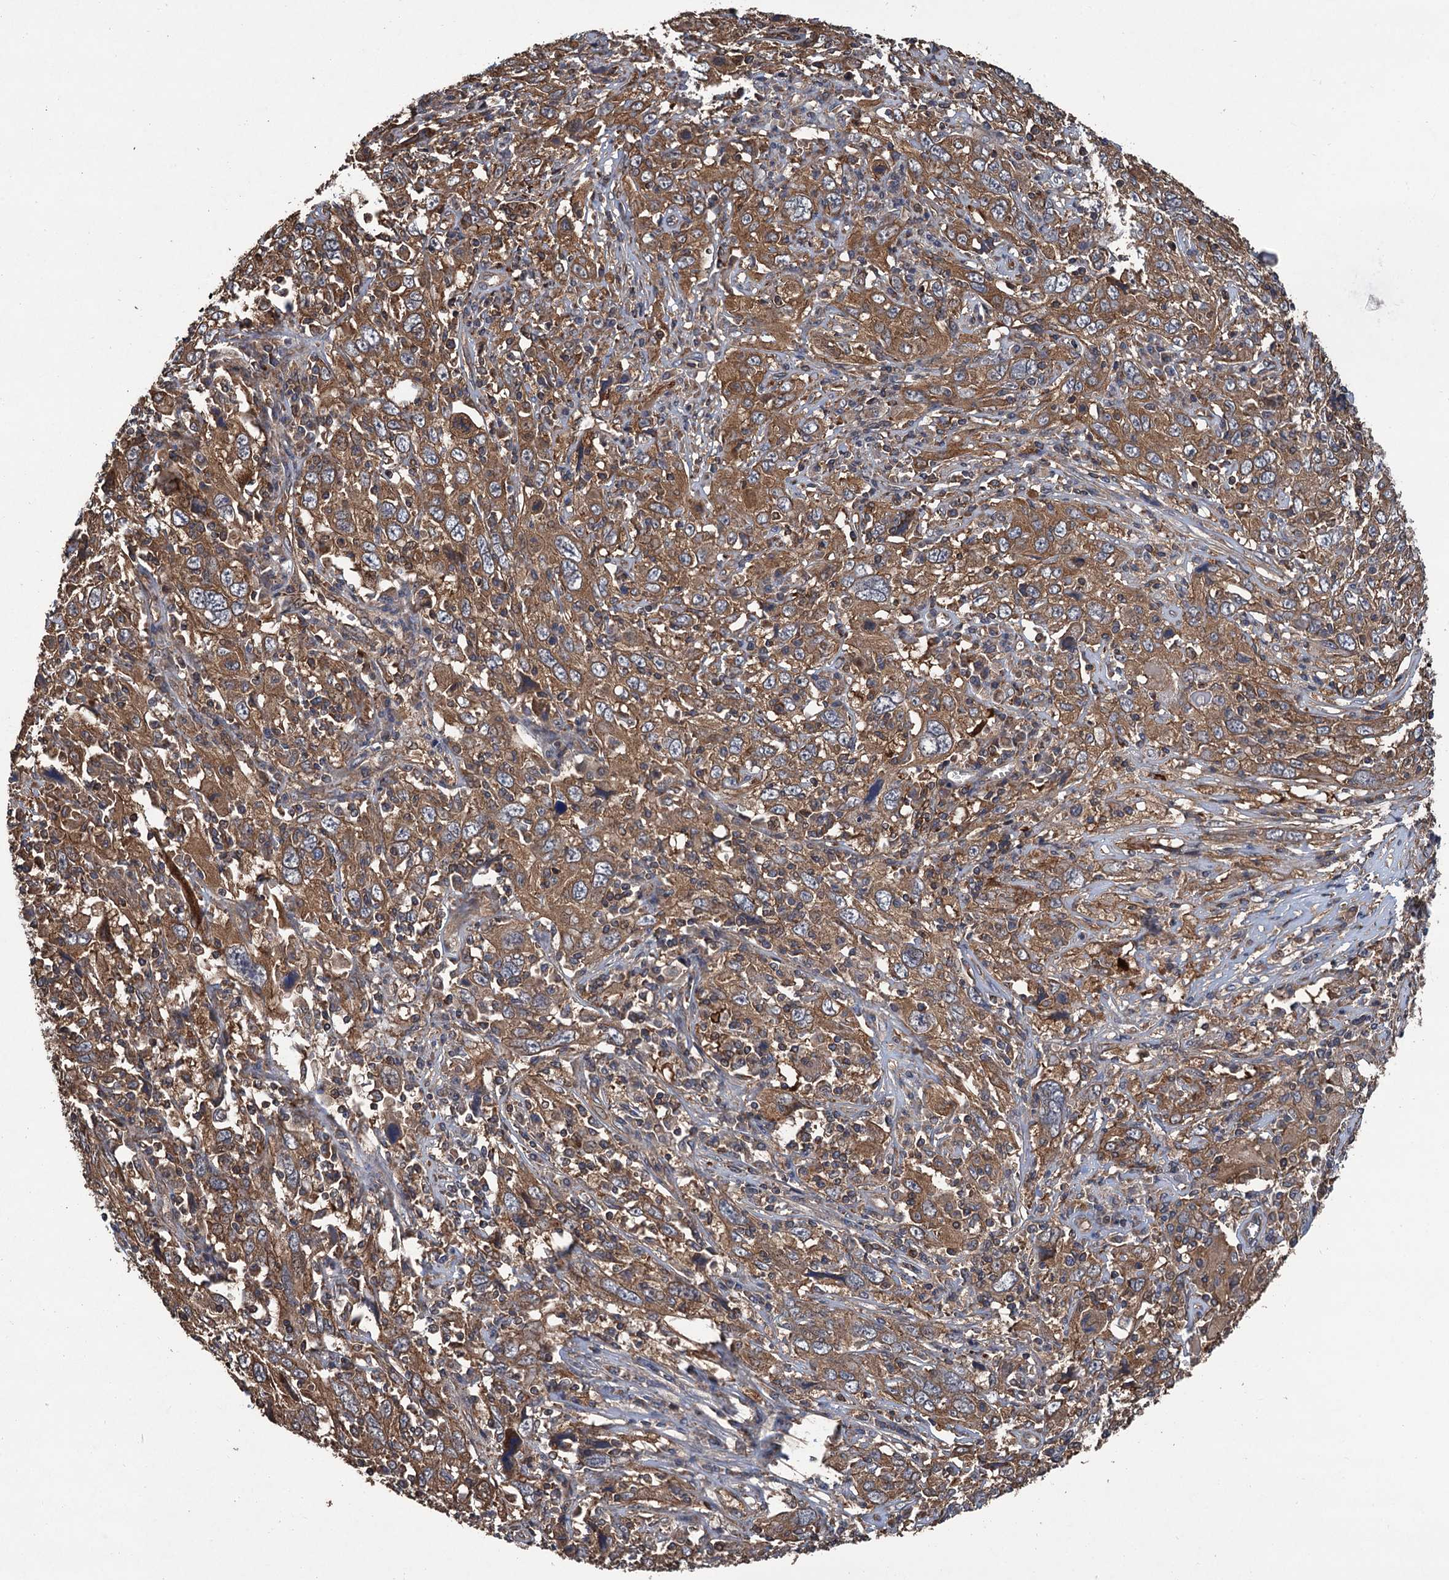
{"staining": {"intensity": "moderate", "quantity": ">75%", "location": "cytoplasmic/membranous"}, "tissue": "cervical cancer", "cell_type": "Tumor cells", "image_type": "cancer", "snomed": [{"axis": "morphology", "description": "Squamous cell carcinoma, NOS"}, {"axis": "topography", "description": "Cervix"}], "caption": "Human cervical cancer stained for a protein (brown) reveals moderate cytoplasmic/membranous positive staining in about >75% of tumor cells.", "gene": "PPP4R1", "patient": {"sex": "female", "age": 46}}